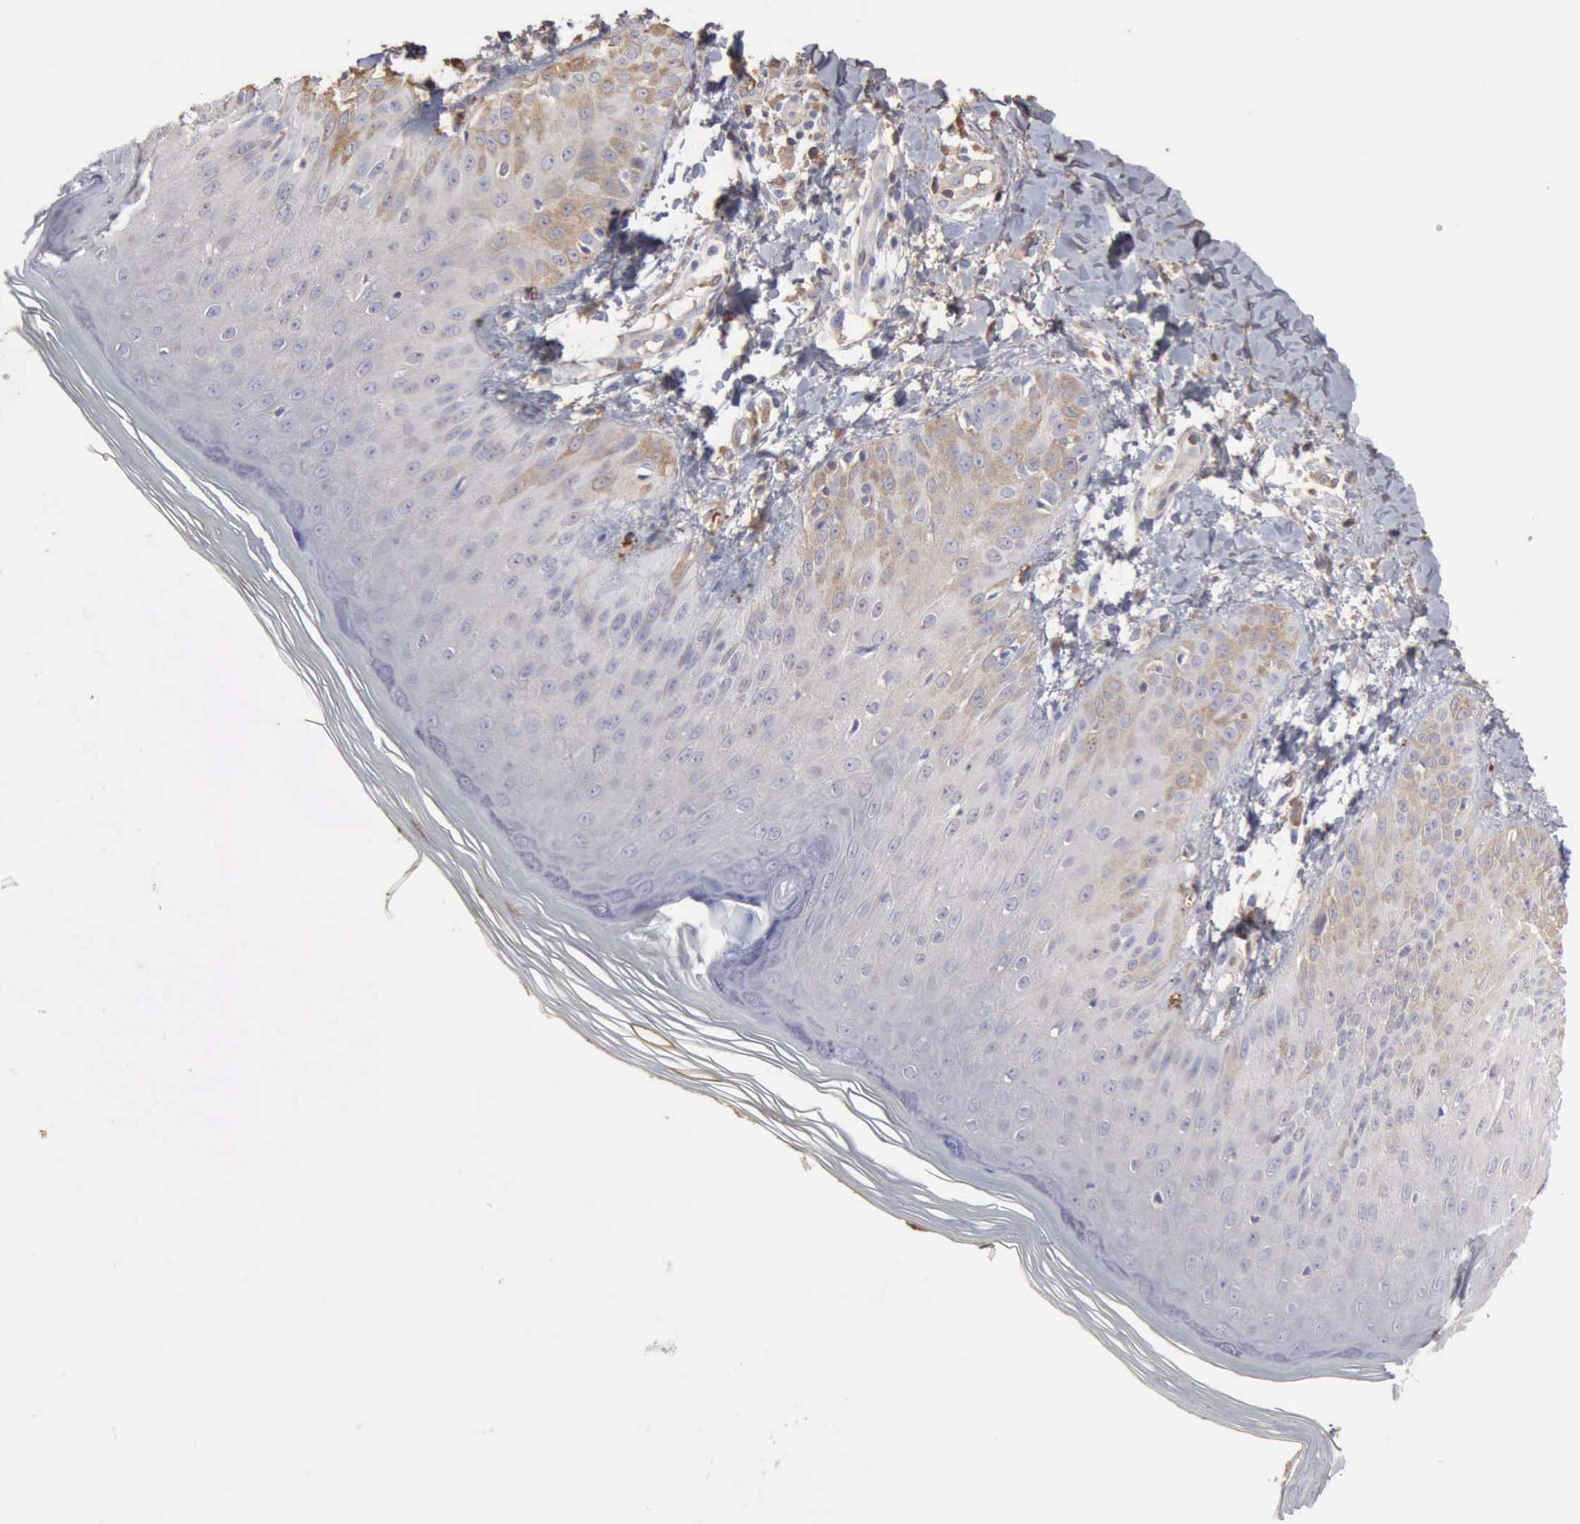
{"staining": {"intensity": "weak", "quantity": "<25%", "location": "cytoplasmic/membranous"}, "tissue": "skin", "cell_type": "Epidermal cells", "image_type": "normal", "snomed": [{"axis": "morphology", "description": "Normal tissue, NOS"}, {"axis": "morphology", "description": "Inflammation, NOS"}, {"axis": "topography", "description": "Soft tissue"}, {"axis": "topography", "description": "Anal"}], "caption": "Immunohistochemistry (IHC) photomicrograph of benign skin: human skin stained with DAB reveals no significant protein staining in epidermal cells.", "gene": "SERPINA1", "patient": {"sex": "female", "age": 15}}